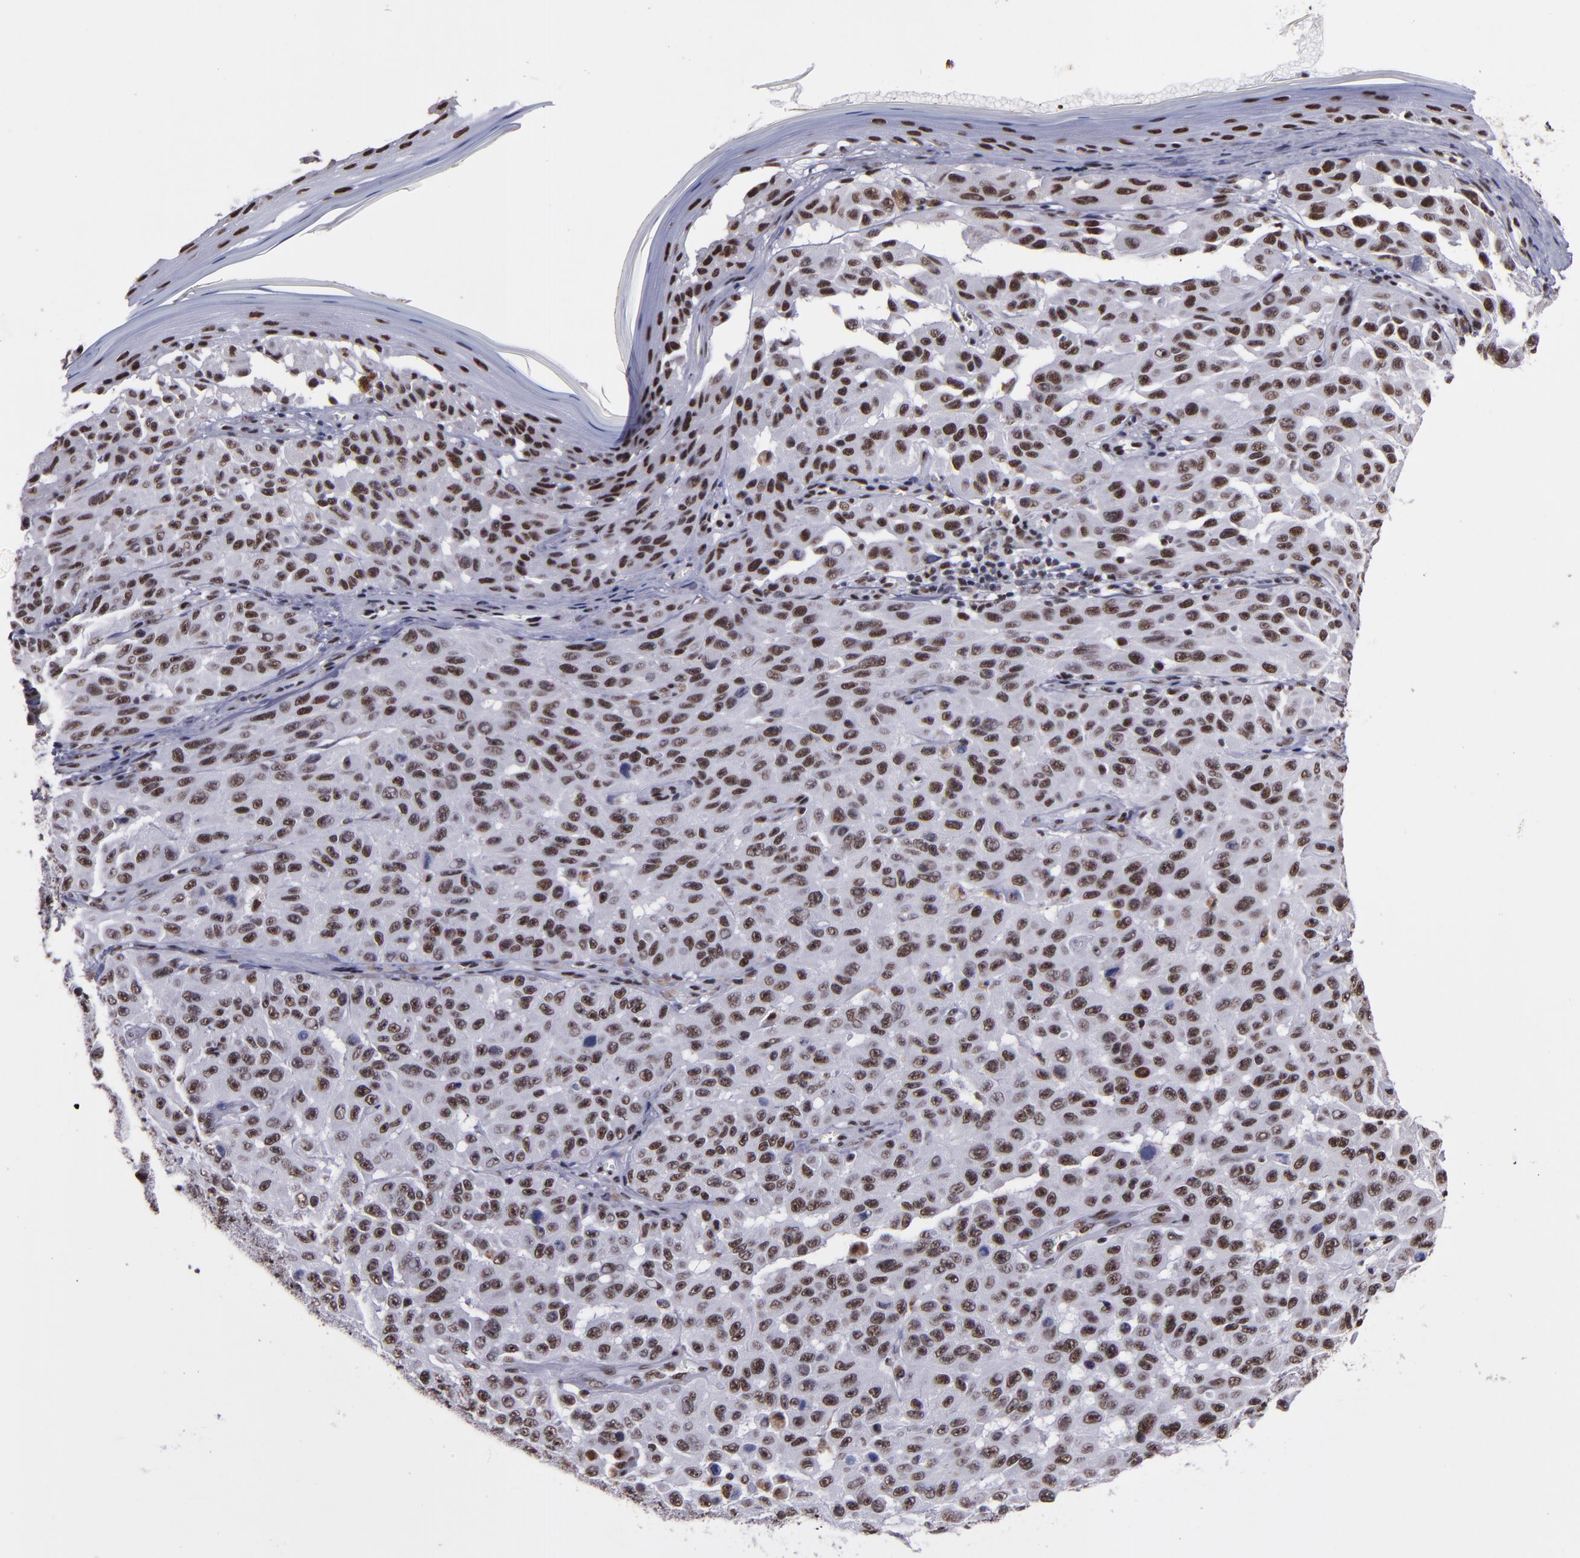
{"staining": {"intensity": "strong", "quantity": ">75%", "location": "nuclear"}, "tissue": "melanoma", "cell_type": "Tumor cells", "image_type": "cancer", "snomed": [{"axis": "morphology", "description": "Malignant melanoma, NOS"}, {"axis": "topography", "description": "Skin"}], "caption": "Protein analysis of melanoma tissue demonstrates strong nuclear positivity in about >75% of tumor cells.", "gene": "PPP4R3A", "patient": {"sex": "male", "age": 30}}